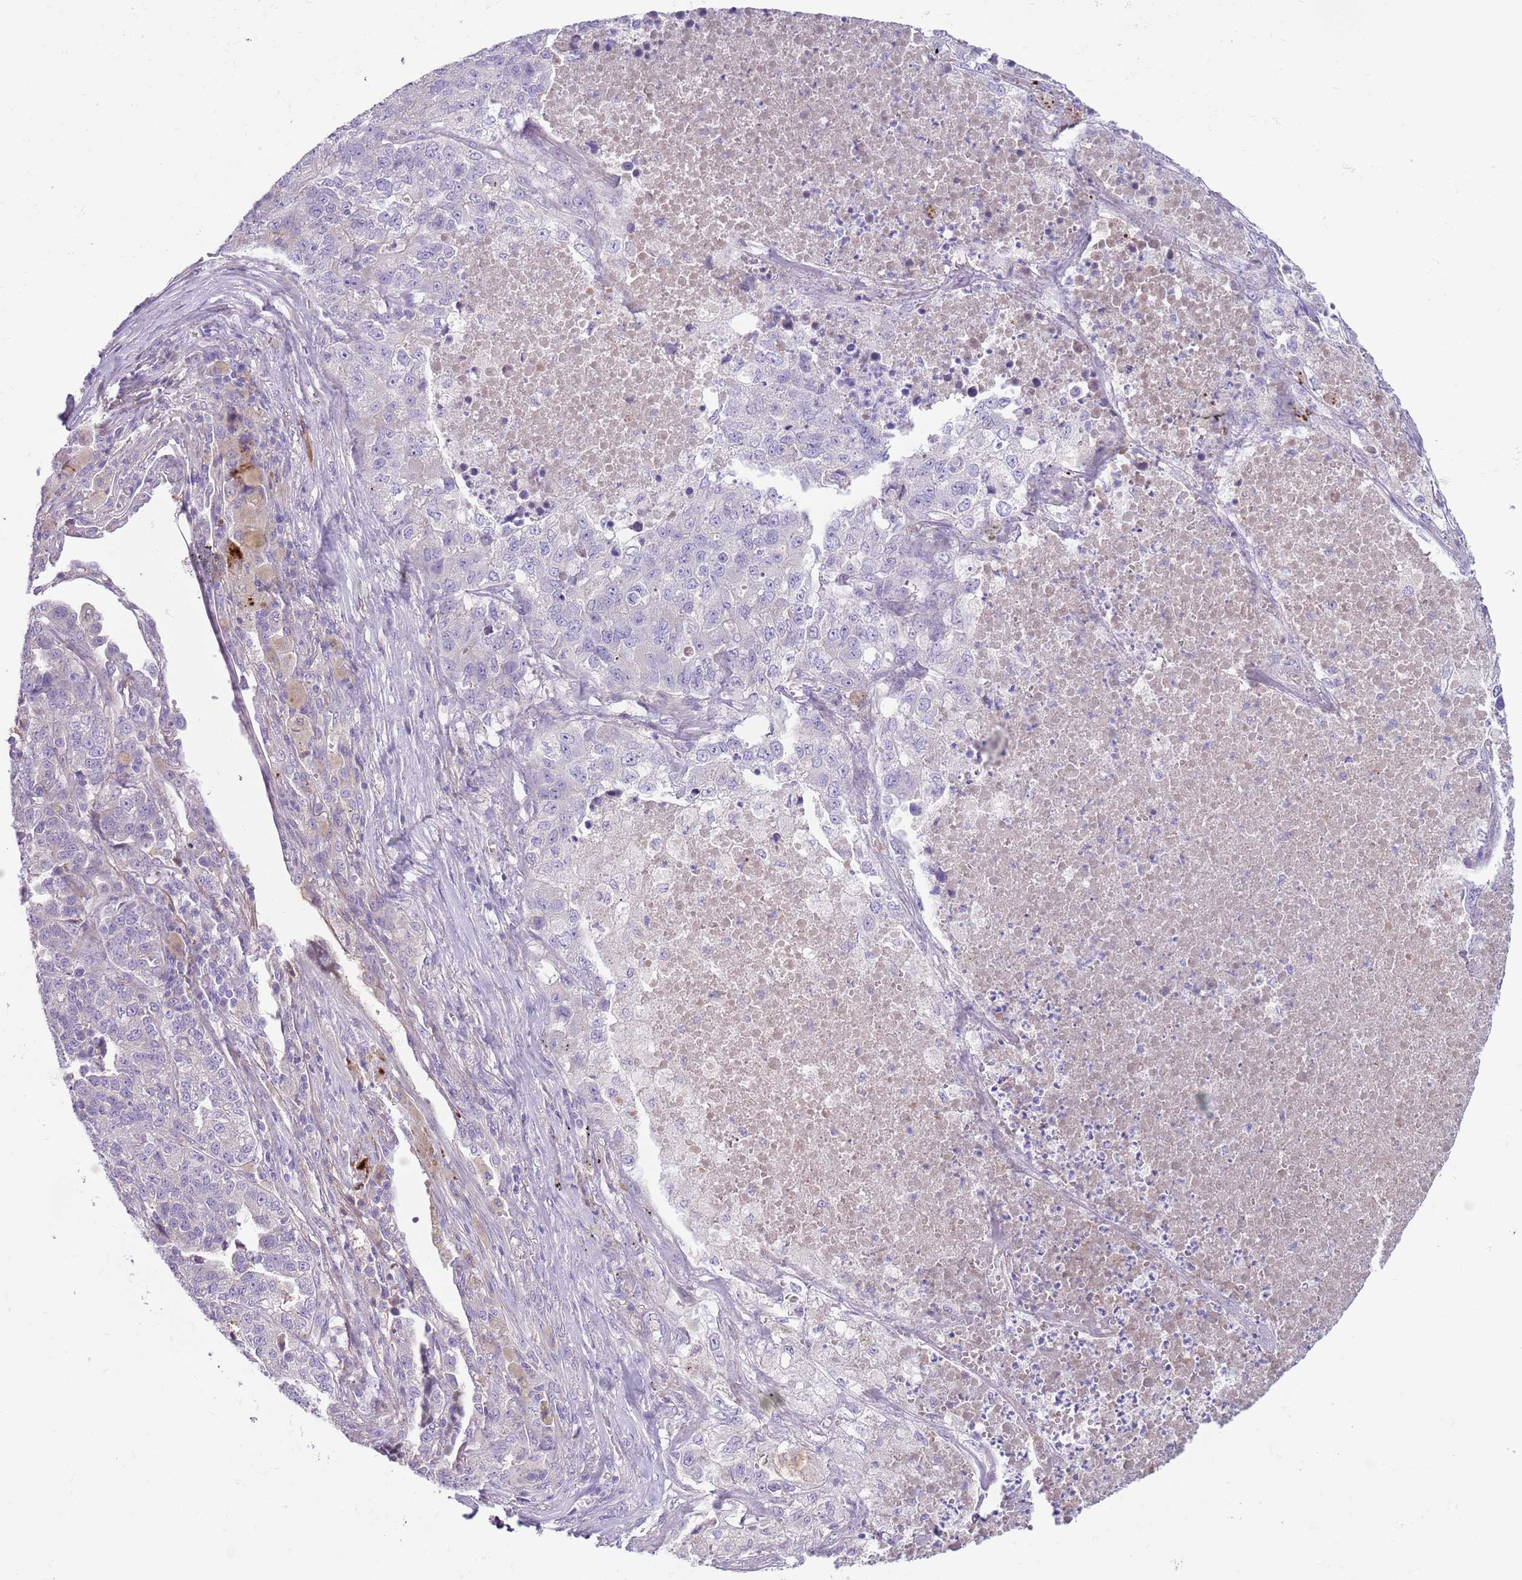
{"staining": {"intensity": "negative", "quantity": "none", "location": "none"}, "tissue": "lung cancer", "cell_type": "Tumor cells", "image_type": "cancer", "snomed": [{"axis": "morphology", "description": "Adenocarcinoma, NOS"}, {"axis": "topography", "description": "Lung"}], "caption": "A high-resolution photomicrograph shows IHC staining of lung cancer (adenocarcinoma), which displays no significant expression in tumor cells.", "gene": "CFH", "patient": {"sex": "male", "age": 49}}